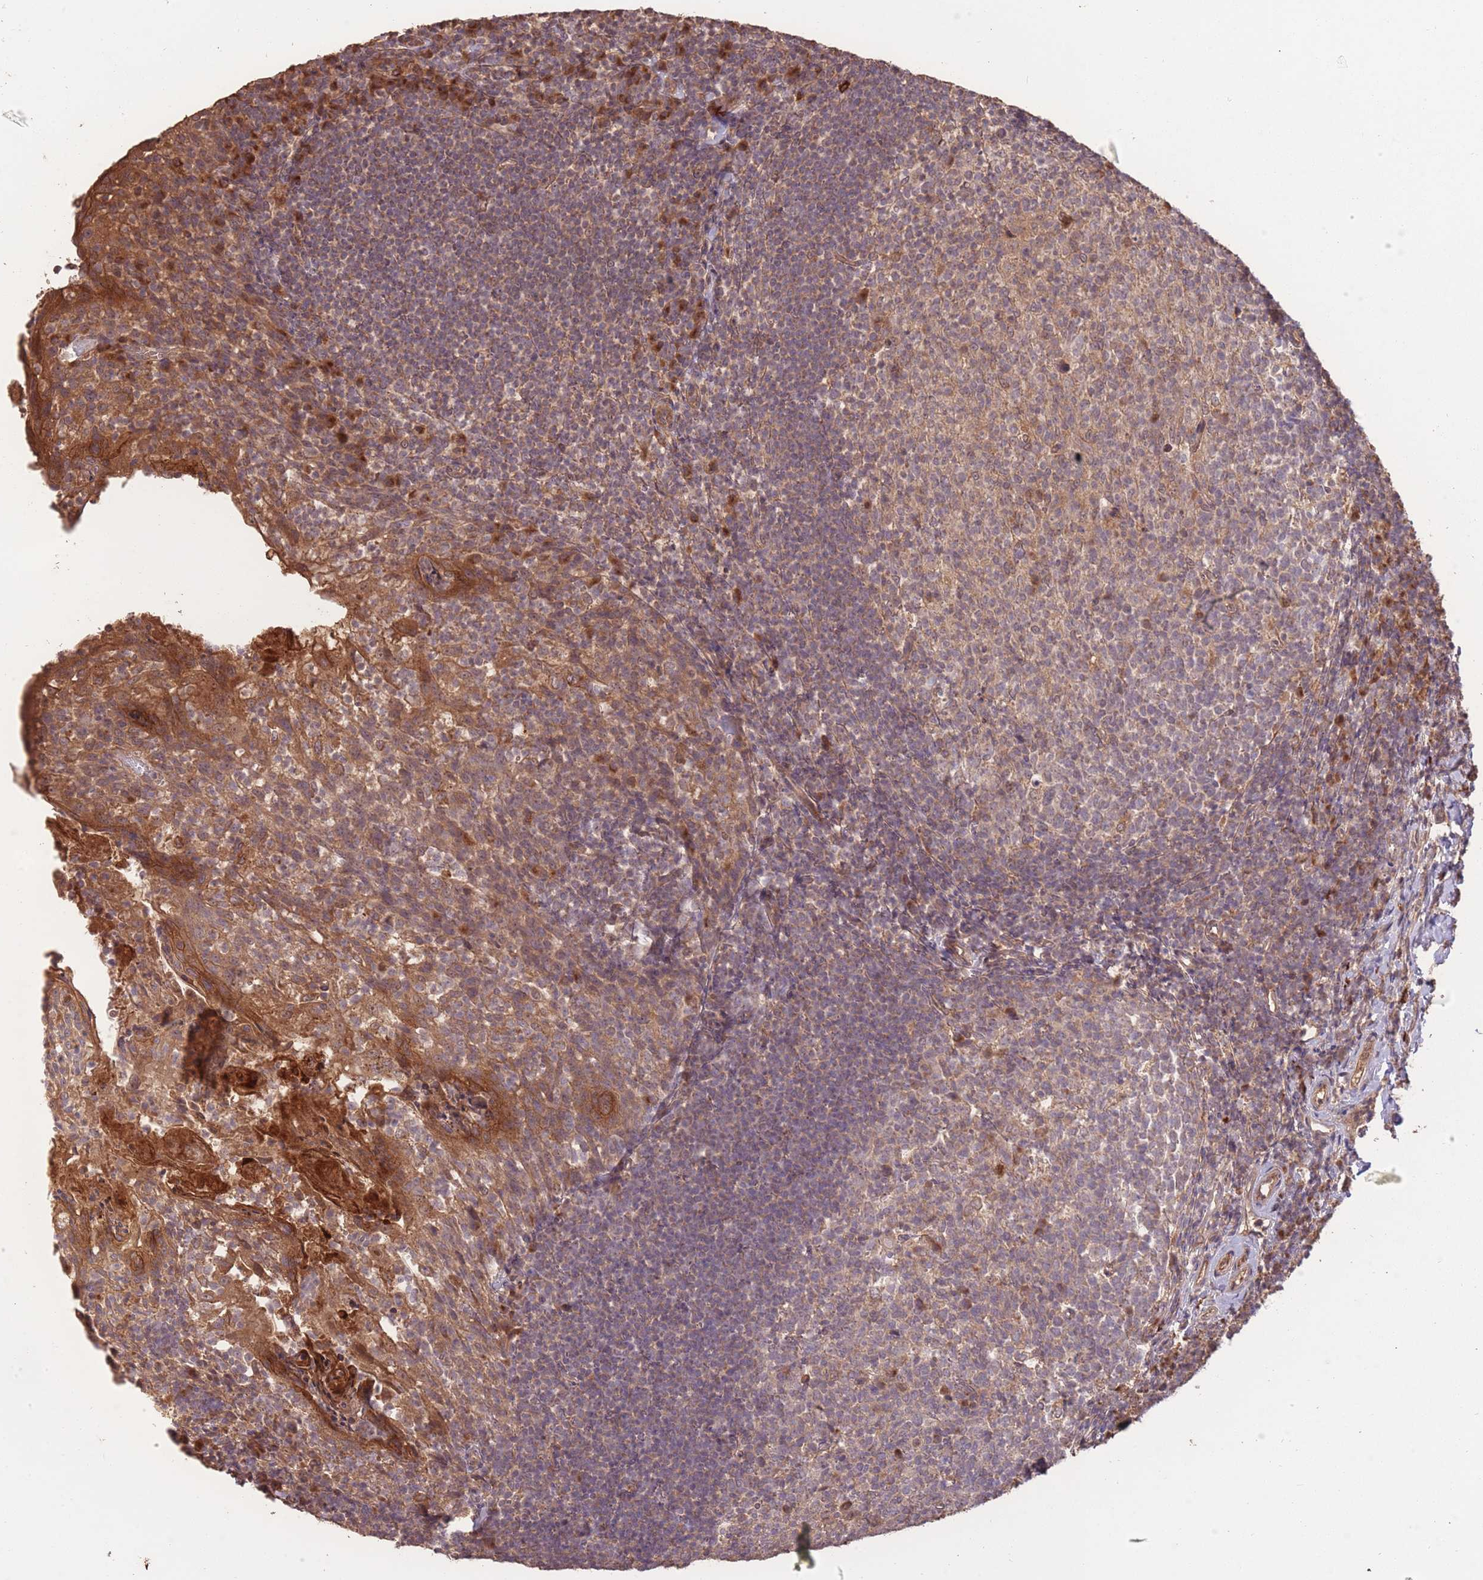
{"staining": {"intensity": "moderate", "quantity": "25%-75%", "location": "cytoplasmic/membranous"}, "tissue": "tonsil", "cell_type": "Germinal center cells", "image_type": "normal", "snomed": [{"axis": "morphology", "description": "Normal tissue, NOS"}, {"axis": "topography", "description": "Tonsil"}], "caption": "Moderate cytoplasmic/membranous protein positivity is appreciated in approximately 25%-75% of germinal center cells in tonsil.", "gene": "ERBB3", "patient": {"sex": "female", "age": 10}}